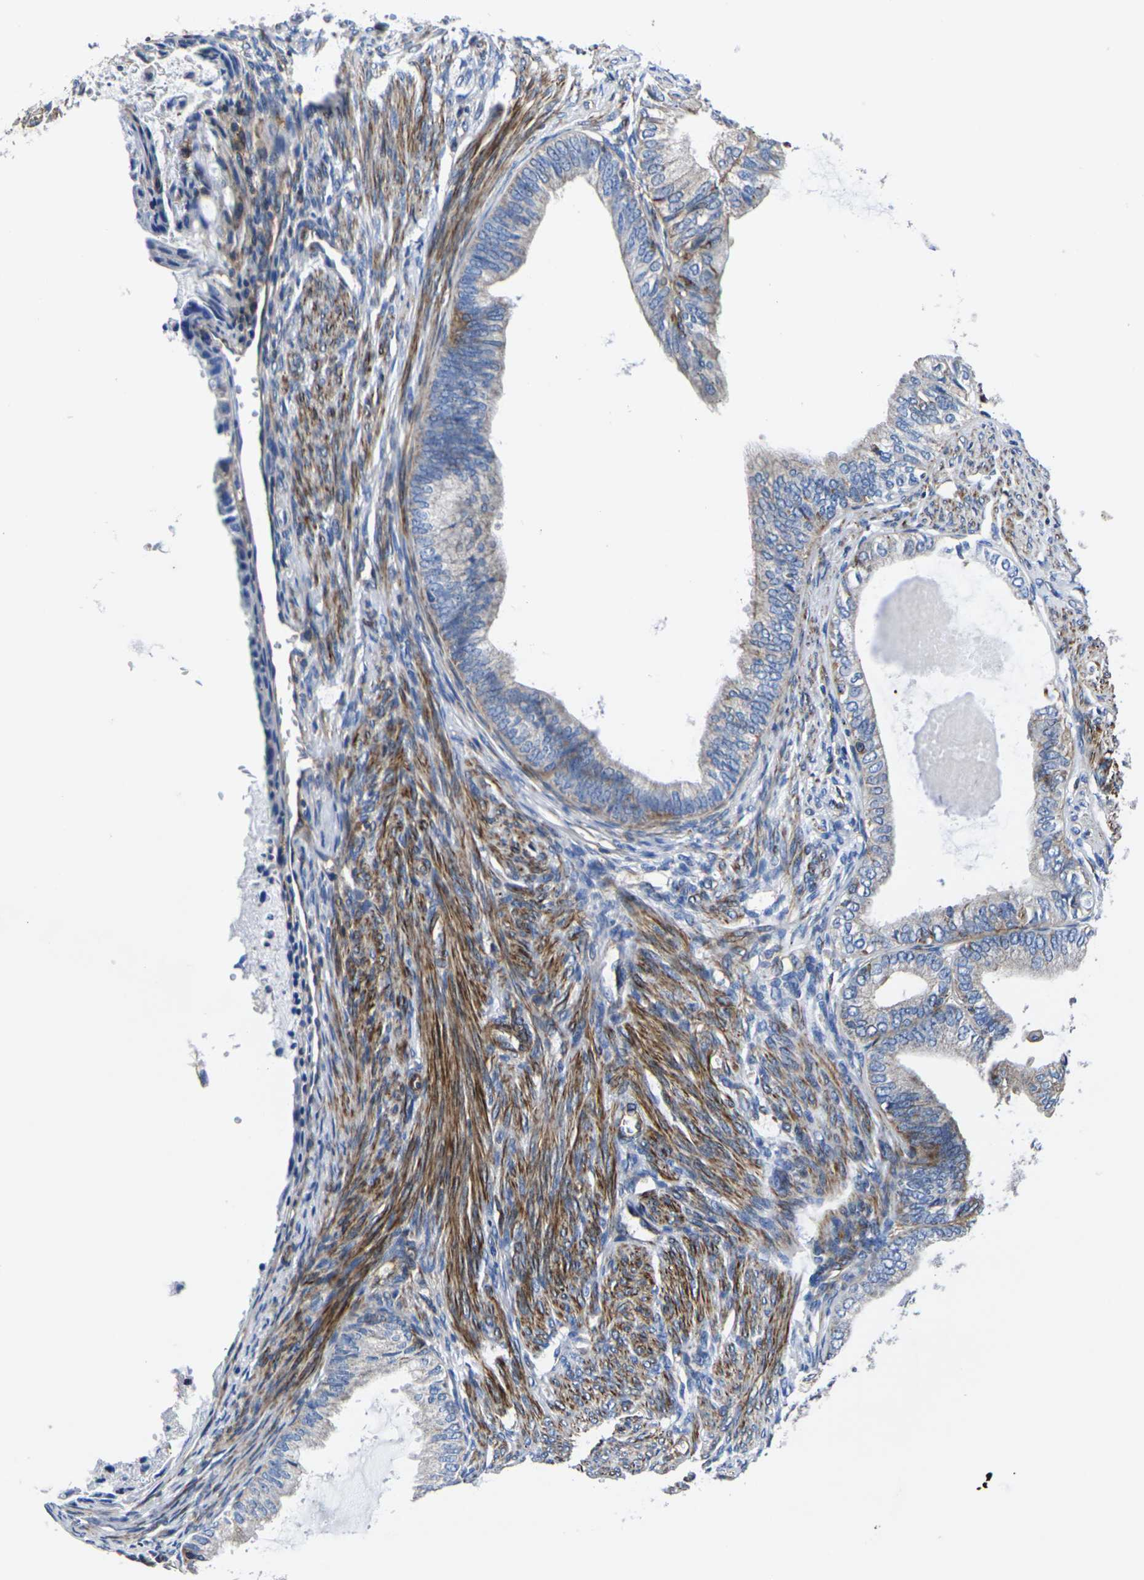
{"staining": {"intensity": "moderate", "quantity": "25%-75%", "location": "cytoplasmic/membranous"}, "tissue": "endometrial cancer", "cell_type": "Tumor cells", "image_type": "cancer", "snomed": [{"axis": "morphology", "description": "Adenocarcinoma, NOS"}, {"axis": "topography", "description": "Endometrium"}], "caption": "Adenocarcinoma (endometrial) stained with a brown dye reveals moderate cytoplasmic/membranous positive expression in about 25%-75% of tumor cells.", "gene": "GPR4", "patient": {"sex": "female", "age": 86}}